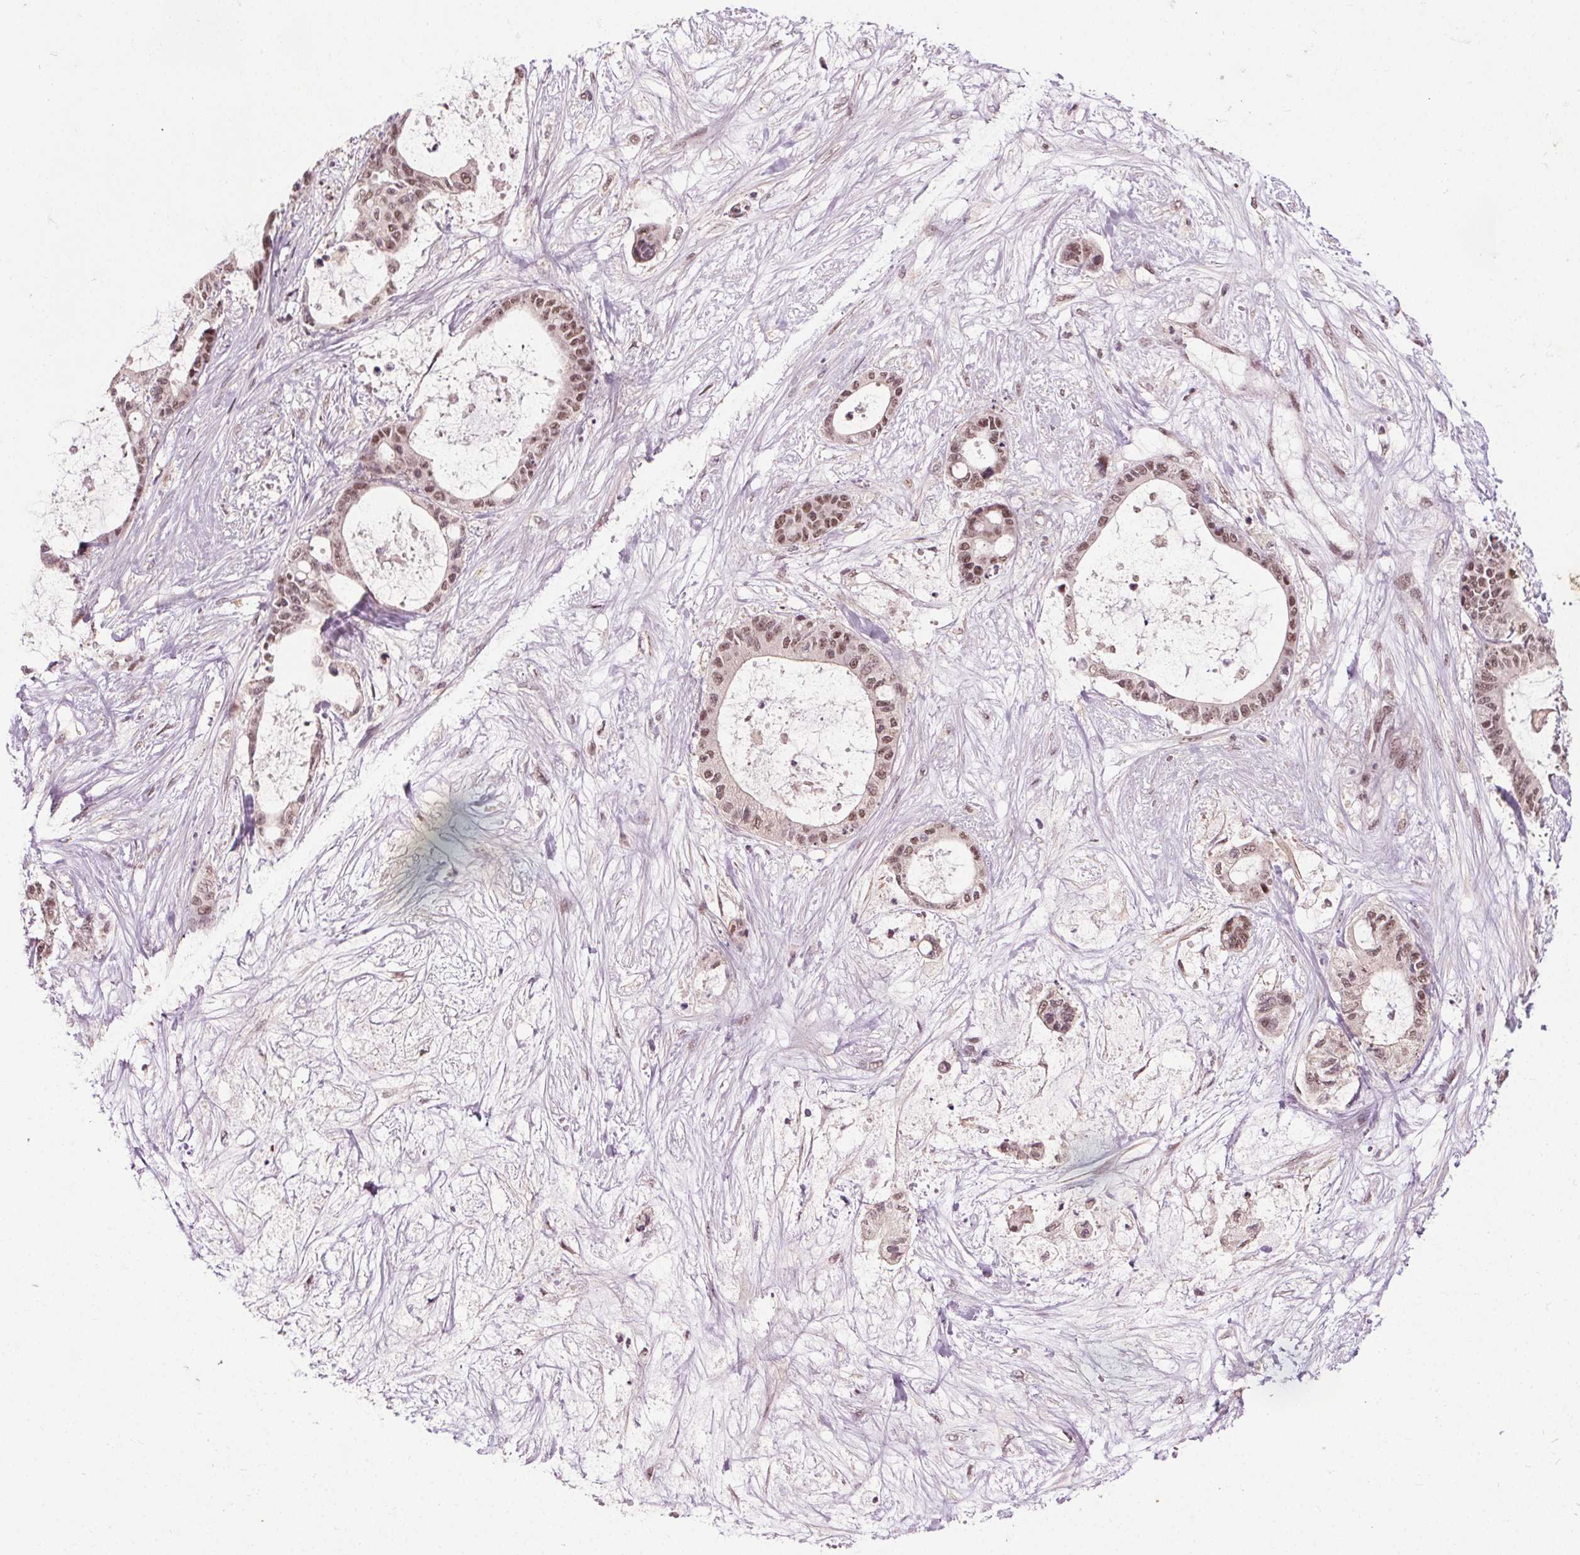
{"staining": {"intensity": "moderate", "quantity": ">75%", "location": "nuclear"}, "tissue": "liver cancer", "cell_type": "Tumor cells", "image_type": "cancer", "snomed": [{"axis": "morphology", "description": "Normal tissue, NOS"}, {"axis": "morphology", "description": "Cholangiocarcinoma"}, {"axis": "topography", "description": "Liver"}, {"axis": "topography", "description": "Peripheral nerve tissue"}], "caption": "Immunohistochemistry (DAB (3,3'-diaminobenzidine)) staining of human liver cancer displays moderate nuclear protein staining in approximately >75% of tumor cells. The staining is performed using DAB (3,3'-diaminobenzidine) brown chromogen to label protein expression. The nuclei are counter-stained blue using hematoxylin.", "gene": "MED6", "patient": {"sex": "female", "age": 73}}